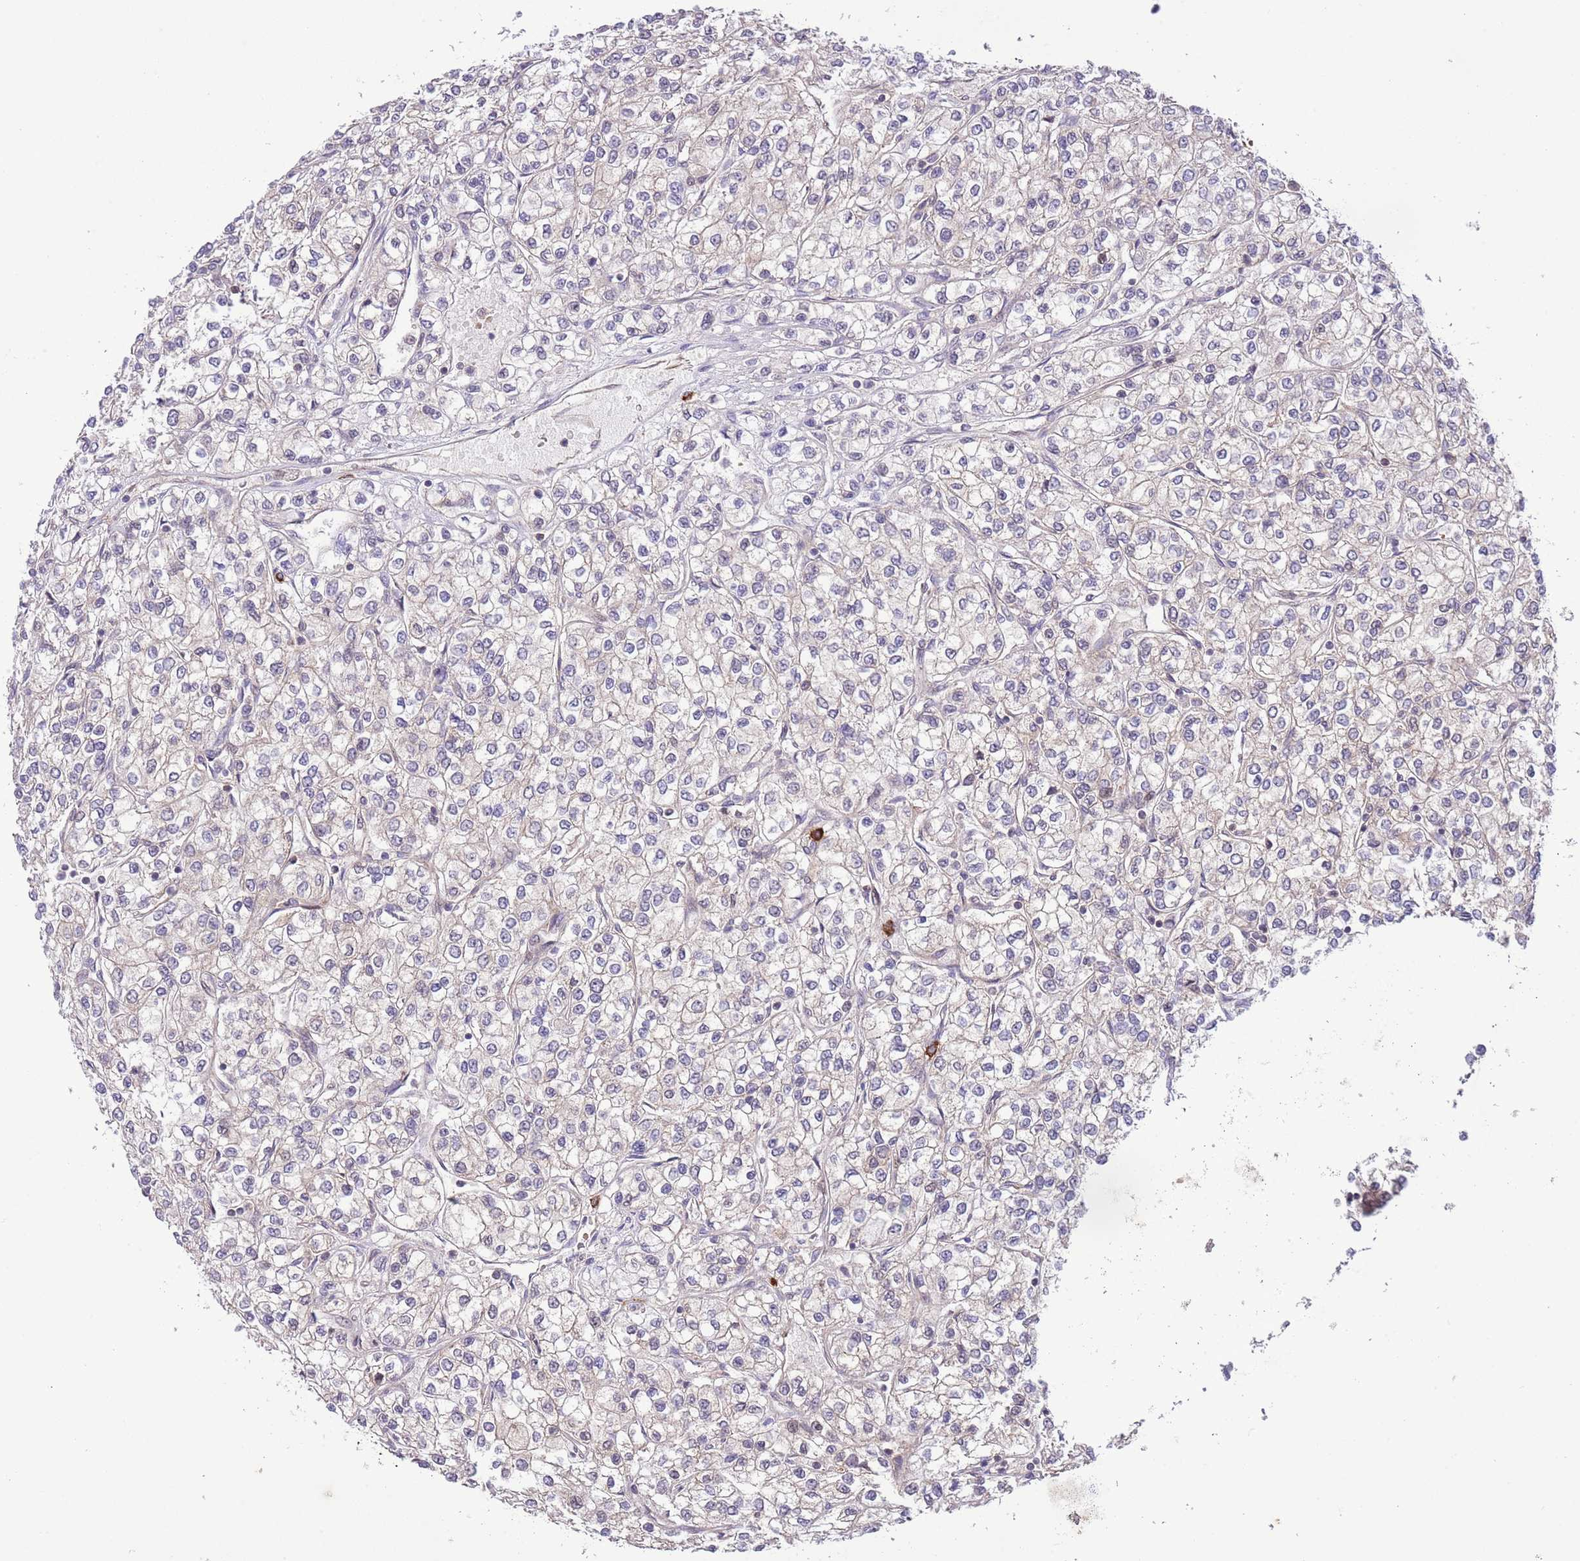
{"staining": {"intensity": "negative", "quantity": "none", "location": "none"}, "tissue": "renal cancer", "cell_type": "Tumor cells", "image_type": "cancer", "snomed": [{"axis": "morphology", "description": "Adenocarcinoma, NOS"}, {"axis": "topography", "description": "Kidney"}], "caption": "An IHC histopathology image of renal cancer is shown. There is no staining in tumor cells of renal cancer.", "gene": "HDHD2", "patient": {"sex": "male", "age": 80}}